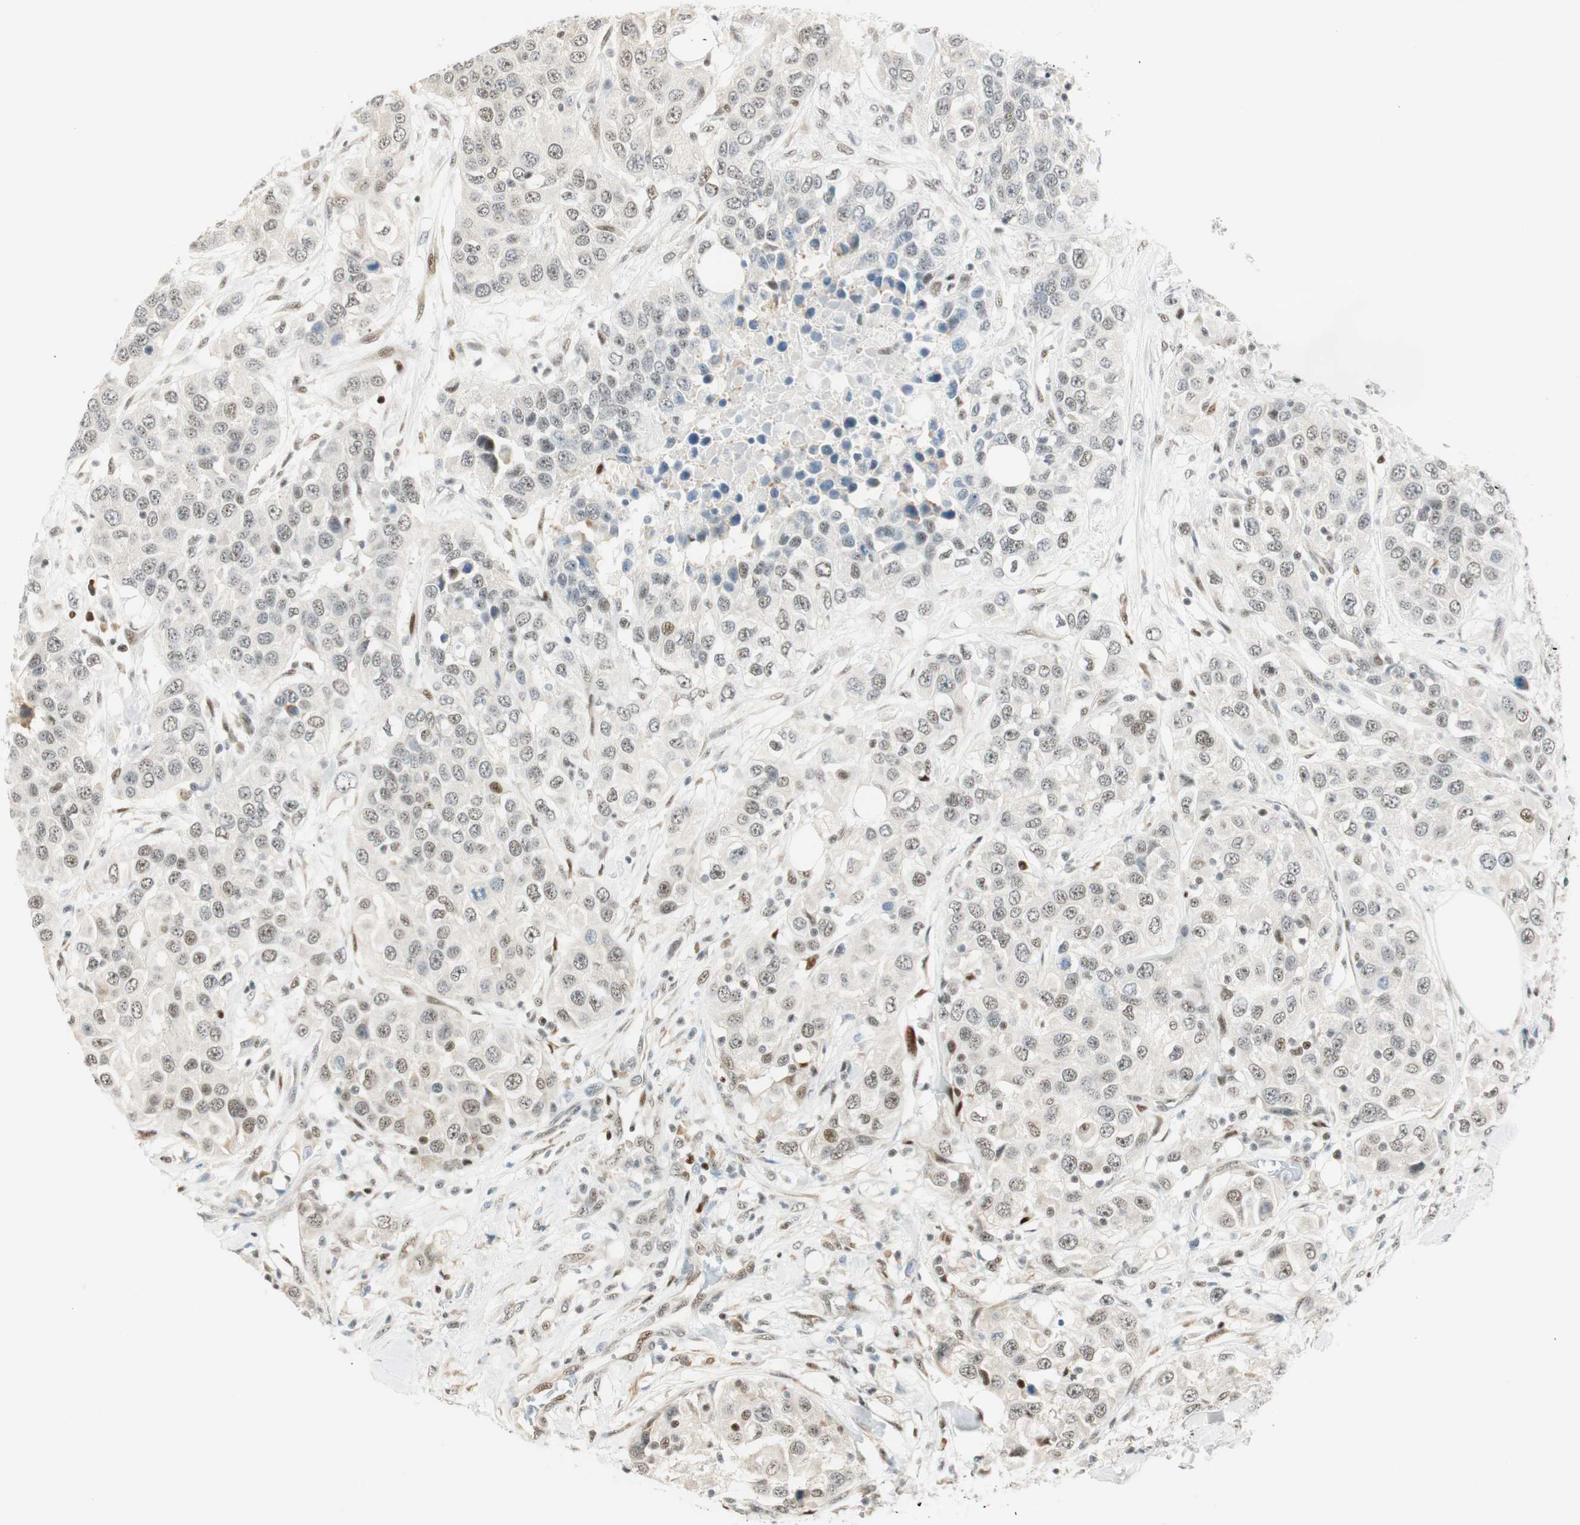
{"staining": {"intensity": "weak", "quantity": "25%-75%", "location": "nuclear"}, "tissue": "urothelial cancer", "cell_type": "Tumor cells", "image_type": "cancer", "snomed": [{"axis": "morphology", "description": "Urothelial carcinoma, High grade"}, {"axis": "topography", "description": "Urinary bladder"}], "caption": "DAB immunohistochemical staining of human urothelial cancer reveals weak nuclear protein positivity in approximately 25%-75% of tumor cells. Ihc stains the protein in brown and the nuclei are stained blue.", "gene": "MSX2", "patient": {"sex": "female", "age": 80}}